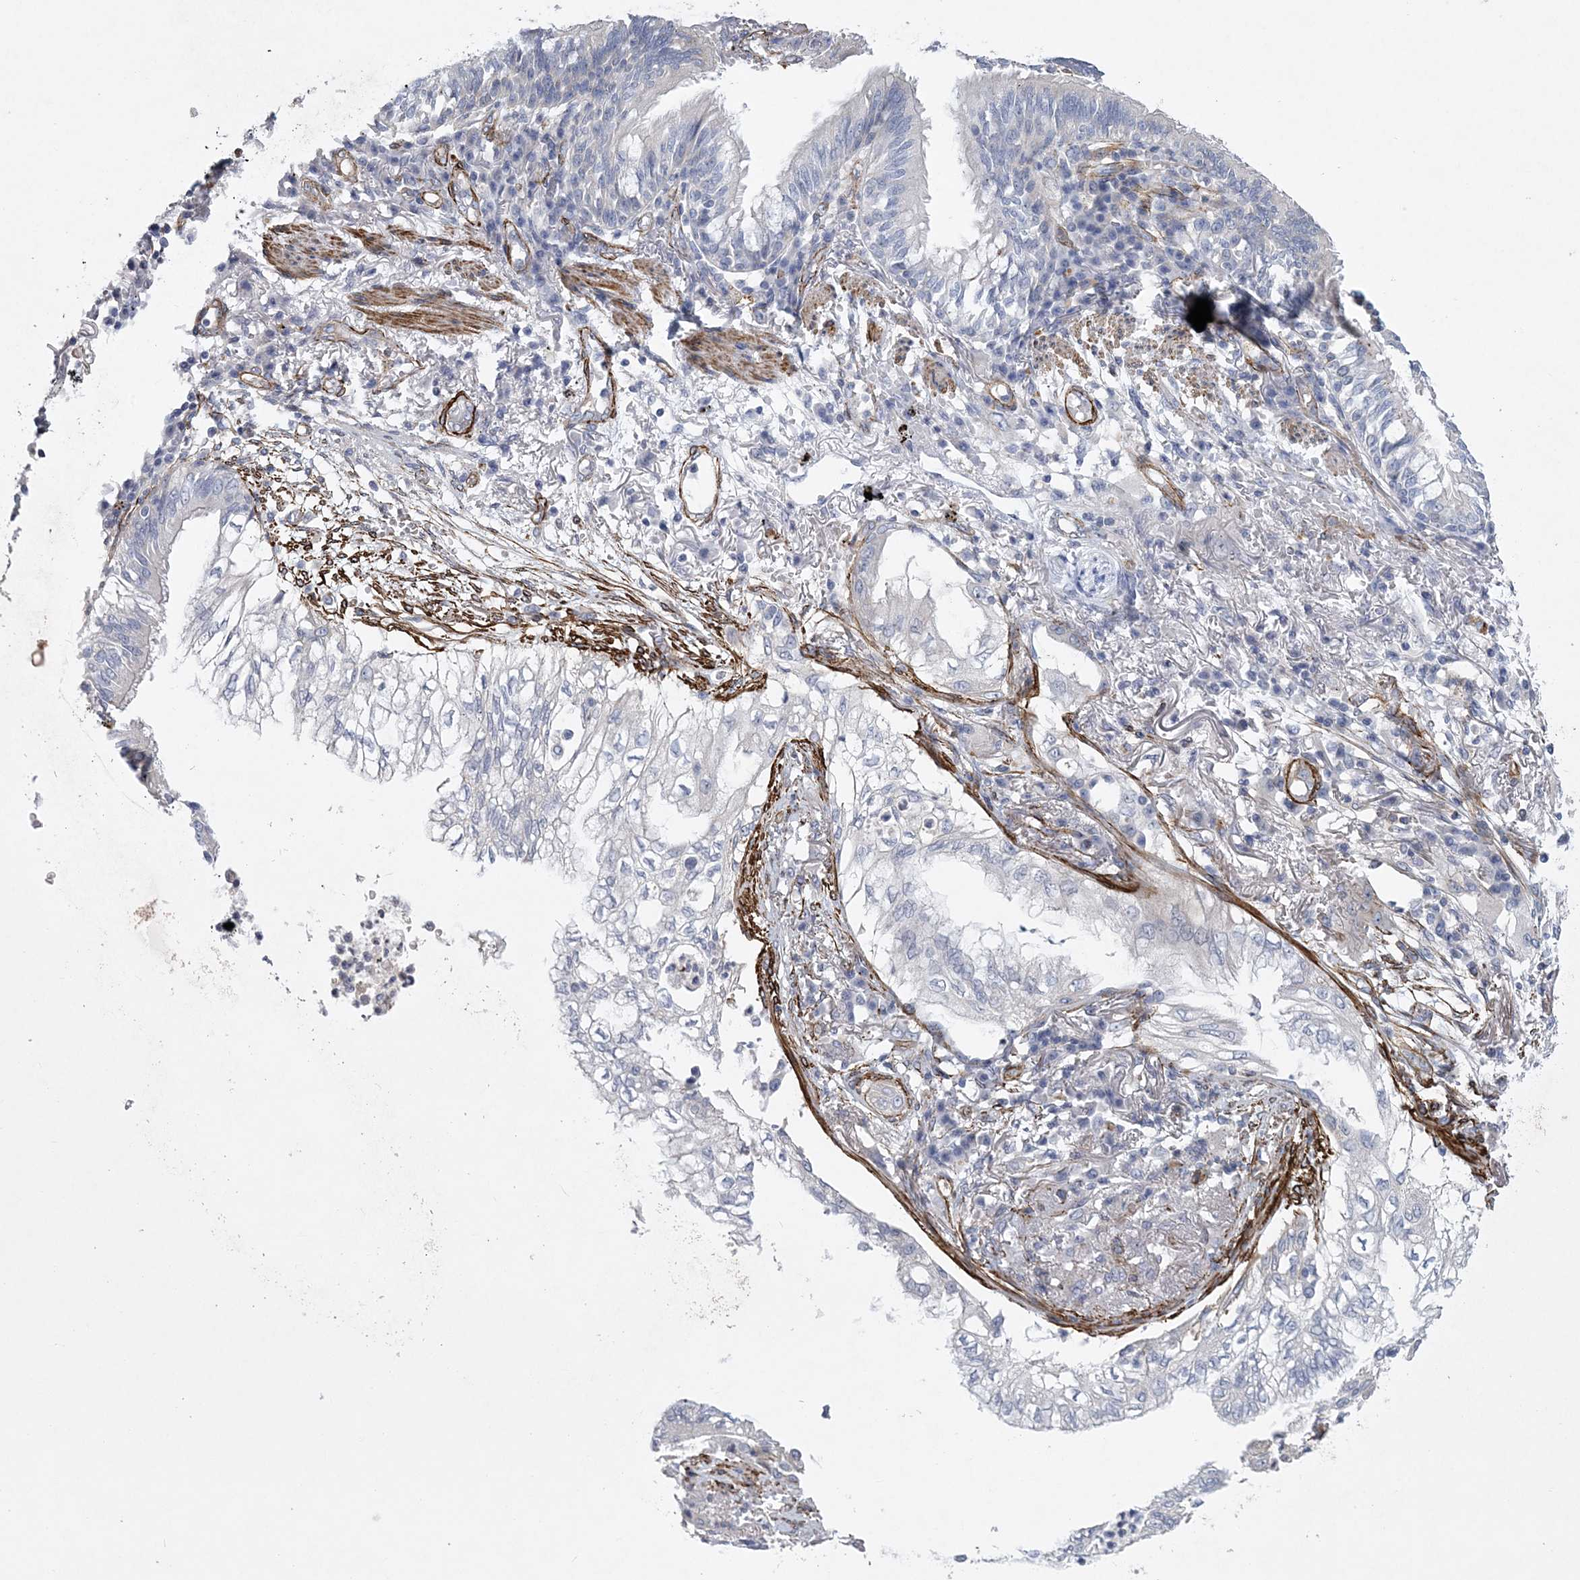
{"staining": {"intensity": "negative", "quantity": "none", "location": "none"}, "tissue": "lung cancer", "cell_type": "Tumor cells", "image_type": "cancer", "snomed": [{"axis": "morphology", "description": "Adenocarcinoma, NOS"}, {"axis": "topography", "description": "Lung"}], "caption": "This is an immunohistochemistry histopathology image of human adenocarcinoma (lung). There is no staining in tumor cells.", "gene": "ARSJ", "patient": {"sex": "female", "age": 70}}